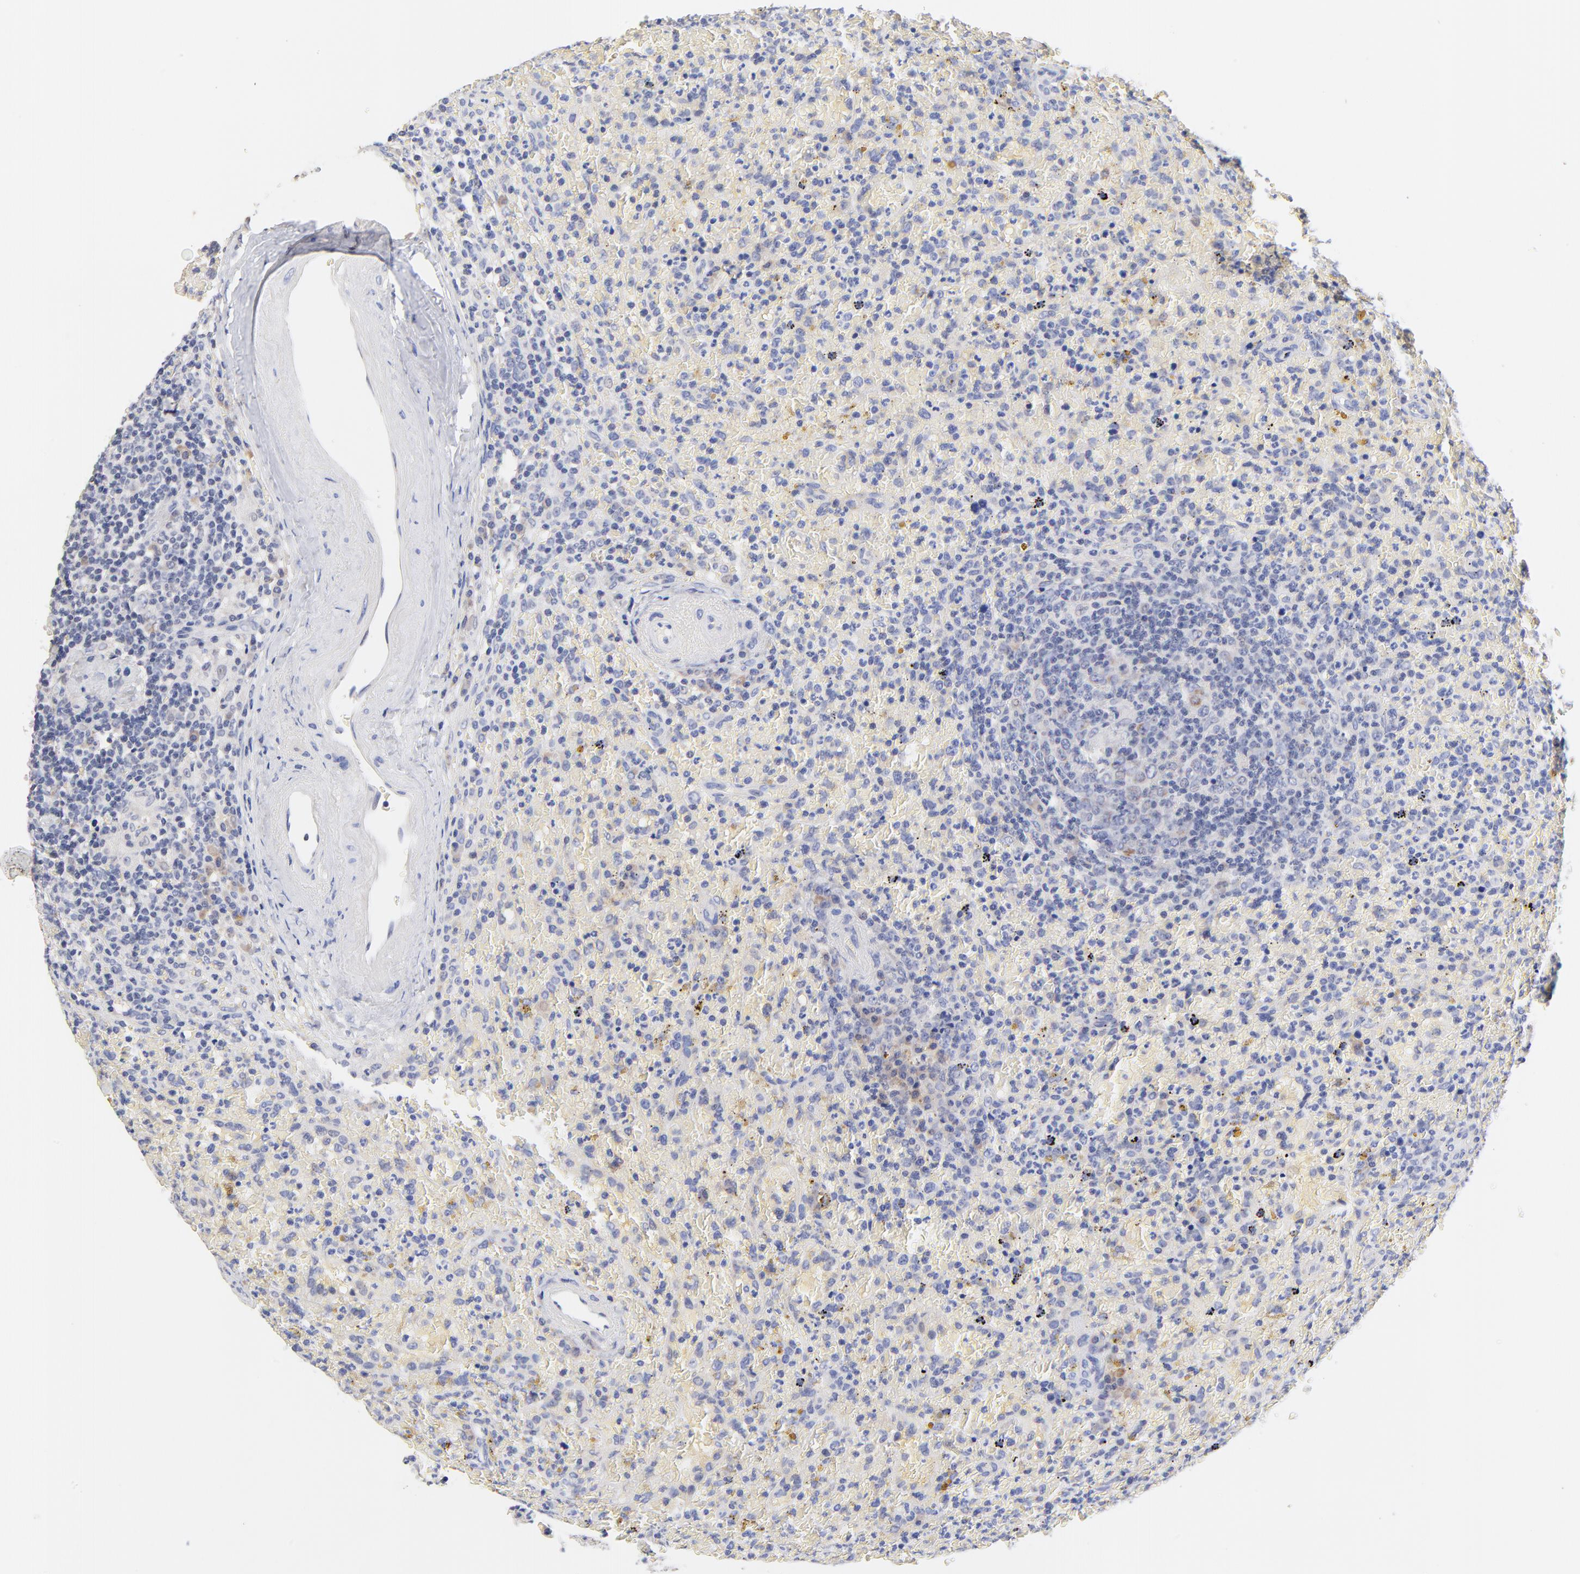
{"staining": {"intensity": "negative", "quantity": "none", "location": "none"}, "tissue": "lymphoma", "cell_type": "Tumor cells", "image_type": "cancer", "snomed": [{"axis": "morphology", "description": "Malignant lymphoma, non-Hodgkin's type, High grade"}, {"axis": "topography", "description": "Spleen"}, {"axis": "topography", "description": "Lymph node"}], "caption": "High-grade malignant lymphoma, non-Hodgkin's type was stained to show a protein in brown. There is no significant staining in tumor cells.", "gene": "TWNK", "patient": {"sex": "female", "age": 70}}